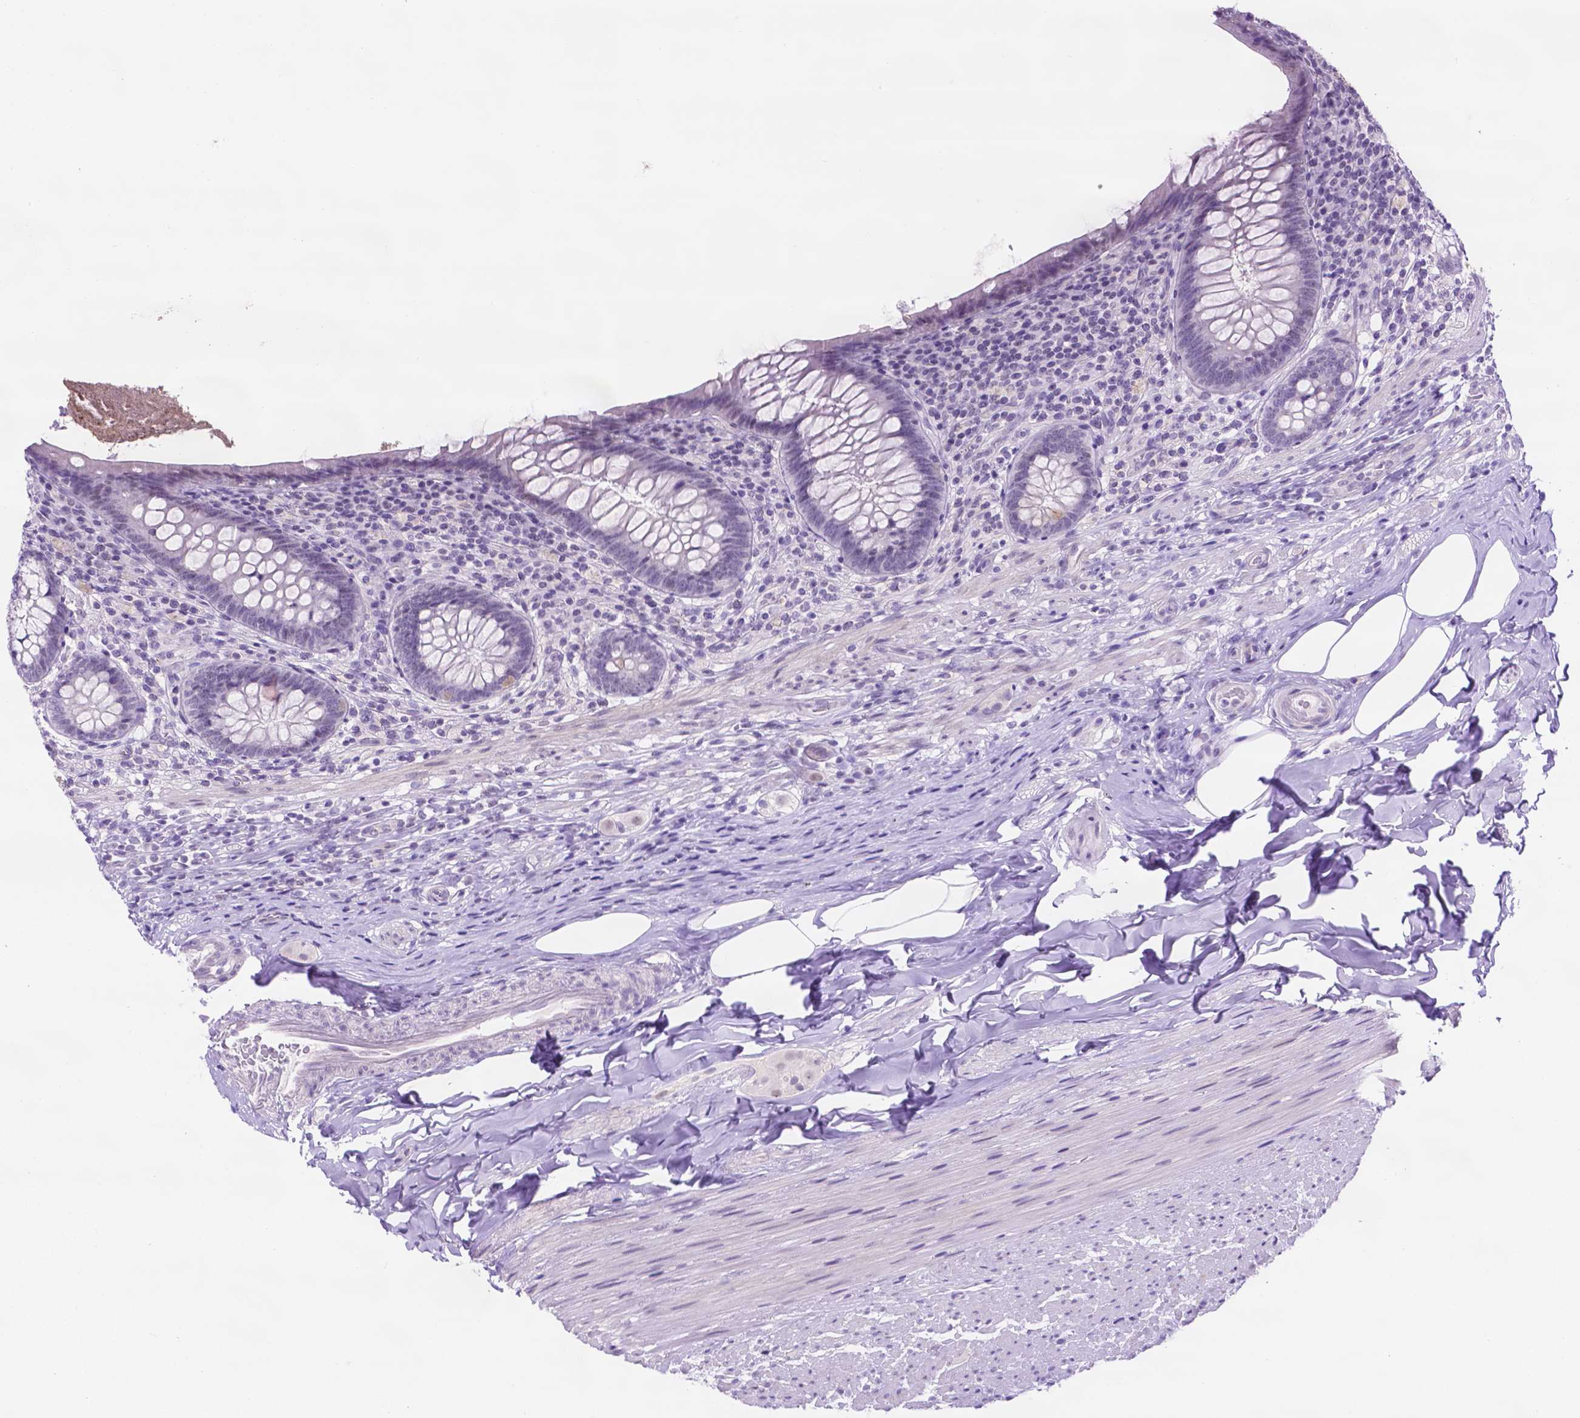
{"staining": {"intensity": "negative", "quantity": "none", "location": "none"}, "tissue": "appendix", "cell_type": "Glandular cells", "image_type": "normal", "snomed": [{"axis": "morphology", "description": "Normal tissue, NOS"}, {"axis": "topography", "description": "Appendix"}], "caption": "This image is of normal appendix stained with IHC to label a protein in brown with the nuclei are counter-stained blue. There is no staining in glandular cells. (Stains: DAB IHC with hematoxylin counter stain, Microscopy: brightfield microscopy at high magnification).", "gene": "TACSTD2", "patient": {"sex": "male", "age": 47}}